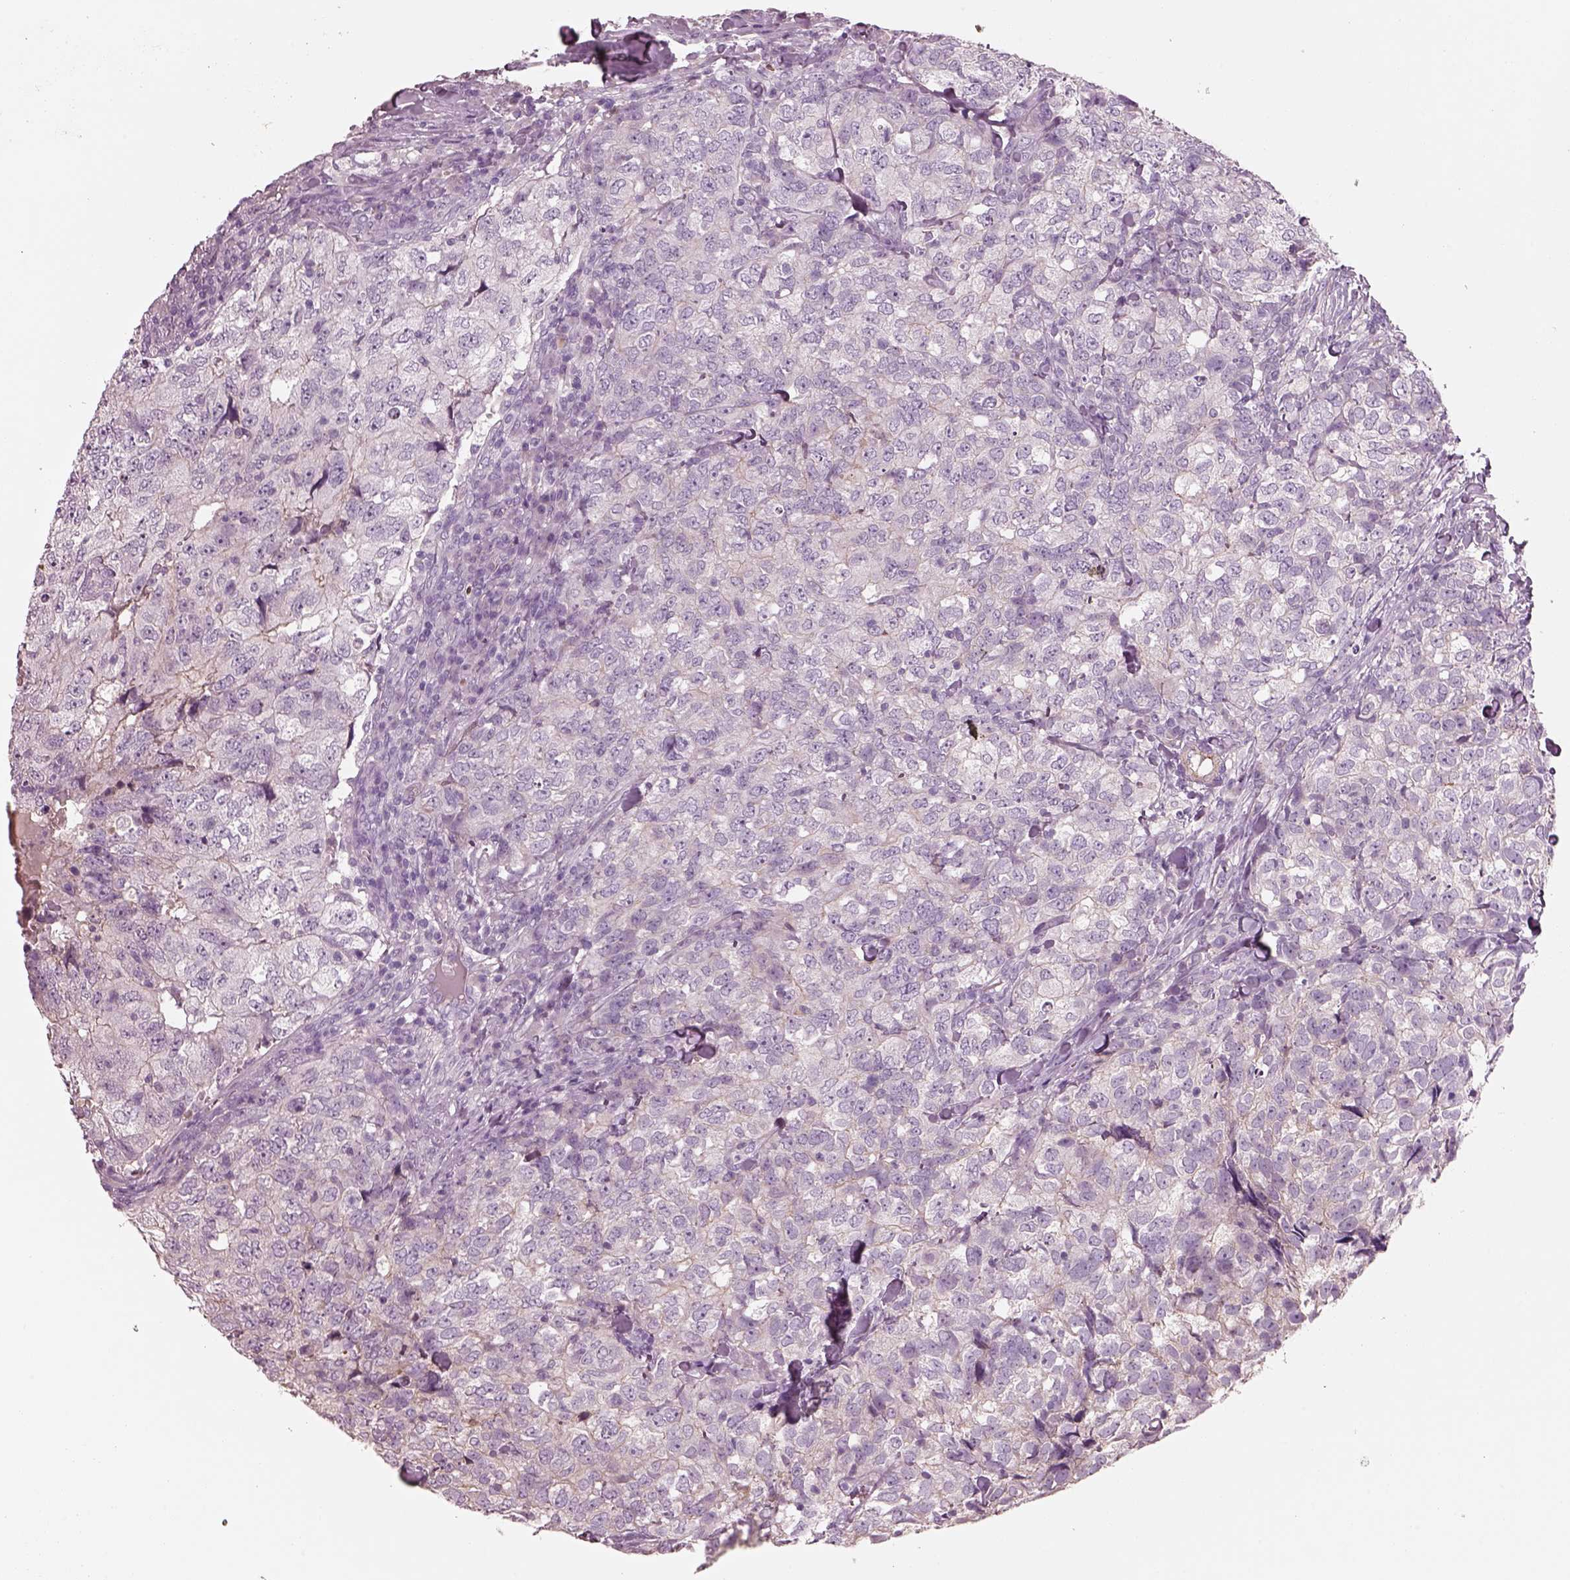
{"staining": {"intensity": "negative", "quantity": "none", "location": "none"}, "tissue": "breast cancer", "cell_type": "Tumor cells", "image_type": "cancer", "snomed": [{"axis": "morphology", "description": "Duct carcinoma"}, {"axis": "topography", "description": "Breast"}], "caption": "High magnification brightfield microscopy of breast cancer (intraductal carcinoma) stained with DAB (brown) and counterstained with hematoxylin (blue): tumor cells show no significant expression.", "gene": "IGLL1", "patient": {"sex": "female", "age": 30}}